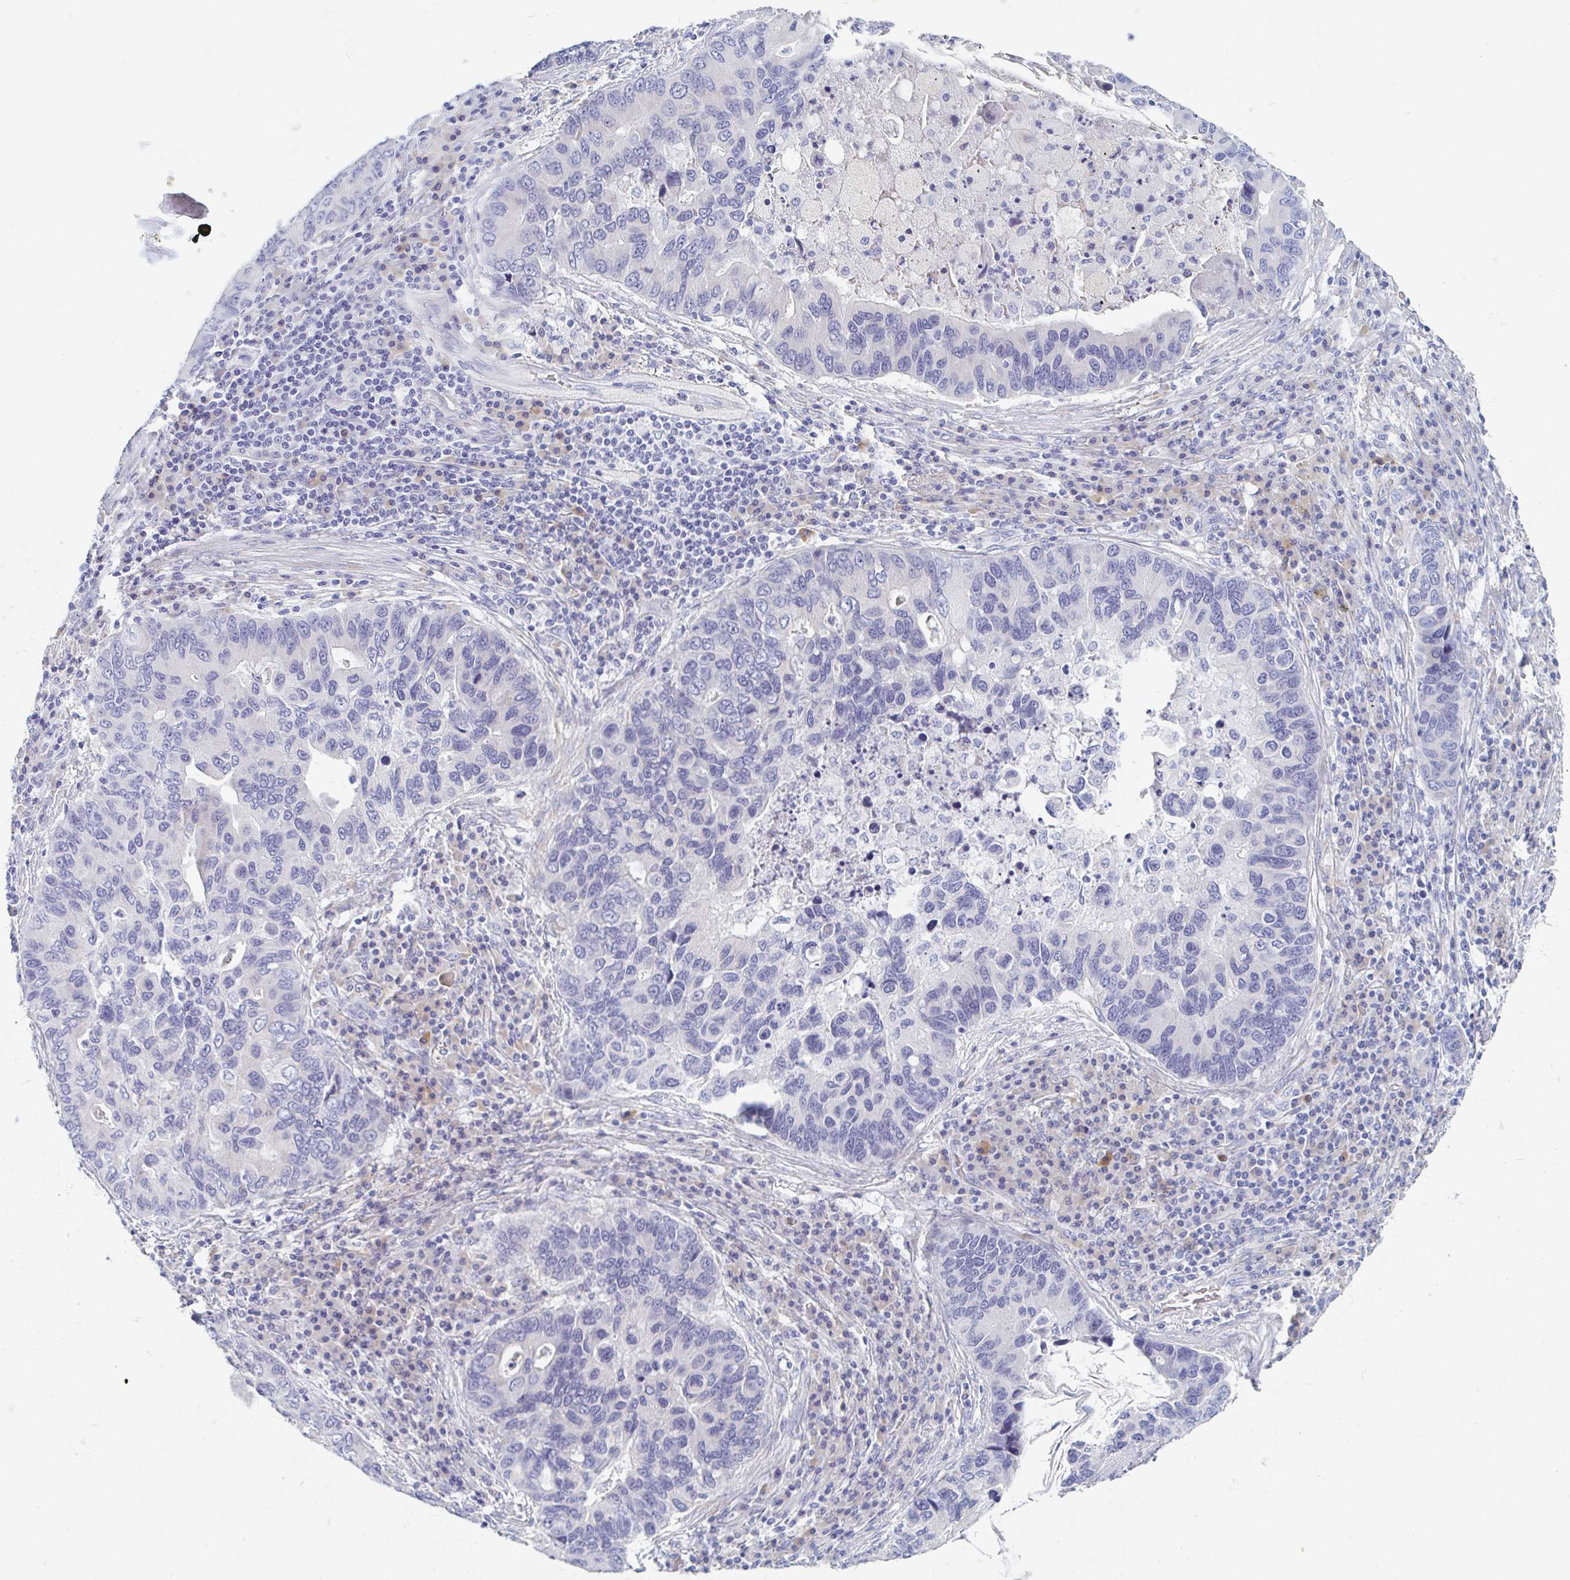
{"staining": {"intensity": "negative", "quantity": "none", "location": "none"}, "tissue": "lung cancer", "cell_type": "Tumor cells", "image_type": "cancer", "snomed": [{"axis": "morphology", "description": "Adenocarcinoma, NOS"}, {"axis": "morphology", "description": "Adenocarcinoma, metastatic, NOS"}, {"axis": "topography", "description": "Lymph node"}, {"axis": "topography", "description": "Lung"}], "caption": "This is an IHC histopathology image of adenocarcinoma (lung). There is no positivity in tumor cells.", "gene": "MYLK2", "patient": {"sex": "female", "age": 54}}